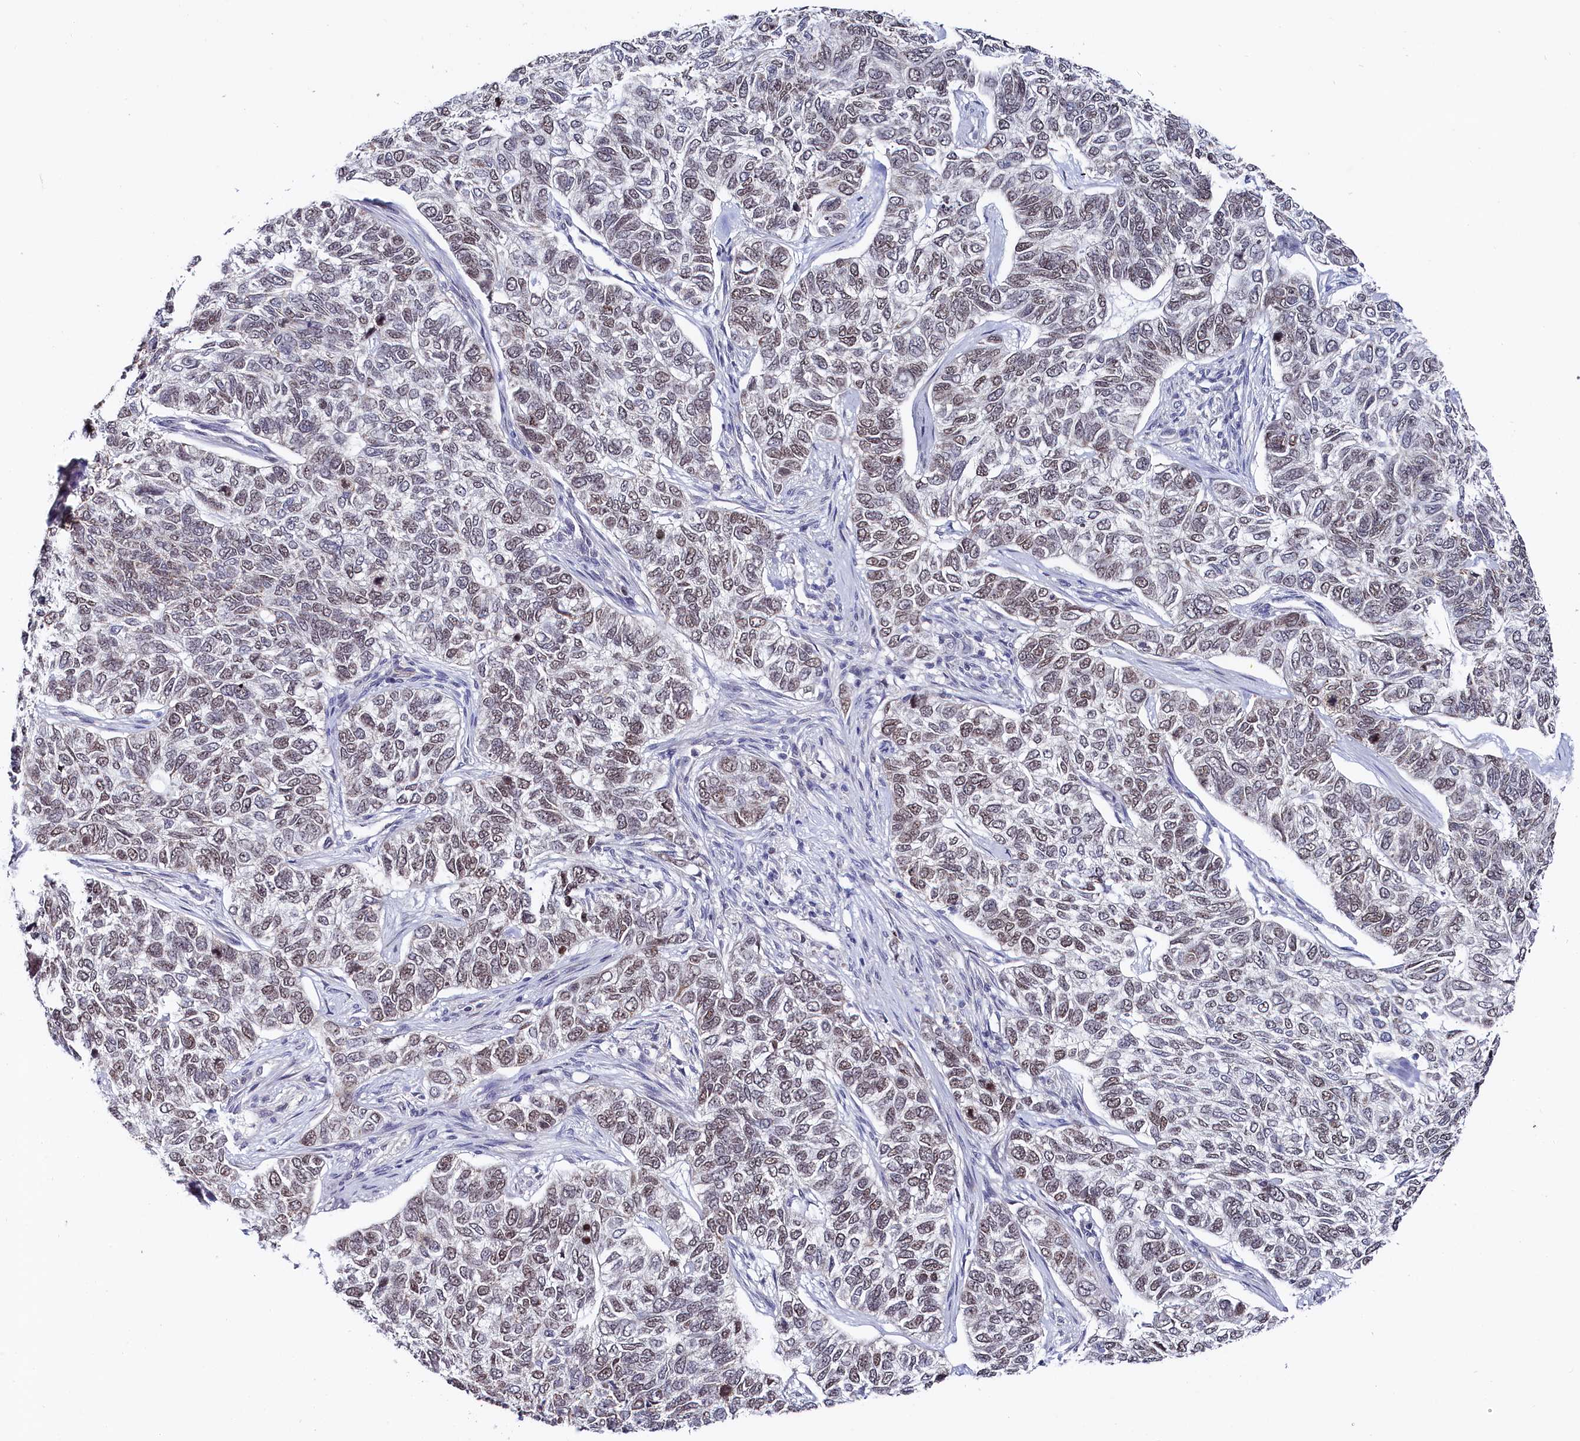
{"staining": {"intensity": "weak", "quantity": "25%-75%", "location": "nuclear"}, "tissue": "skin cancer", "cell_type": "Tumor cells", "image_type": "cancer", "snomed": [{"axis": "morphology", "description": "Basal cell carcinoma"}, {"axis": "topography", "description": "Skin"}], "caption": "Immunohistochemical staining of human basal cell carcinoma (skin) reveals weak nuclear protein expression in about 25%-75% of tumor cells. The protein of interest is shown in brown color, while the nuclei are stained blue.", "gene": "TIGD4", "patient": {"sex": "female", "age": 65}}